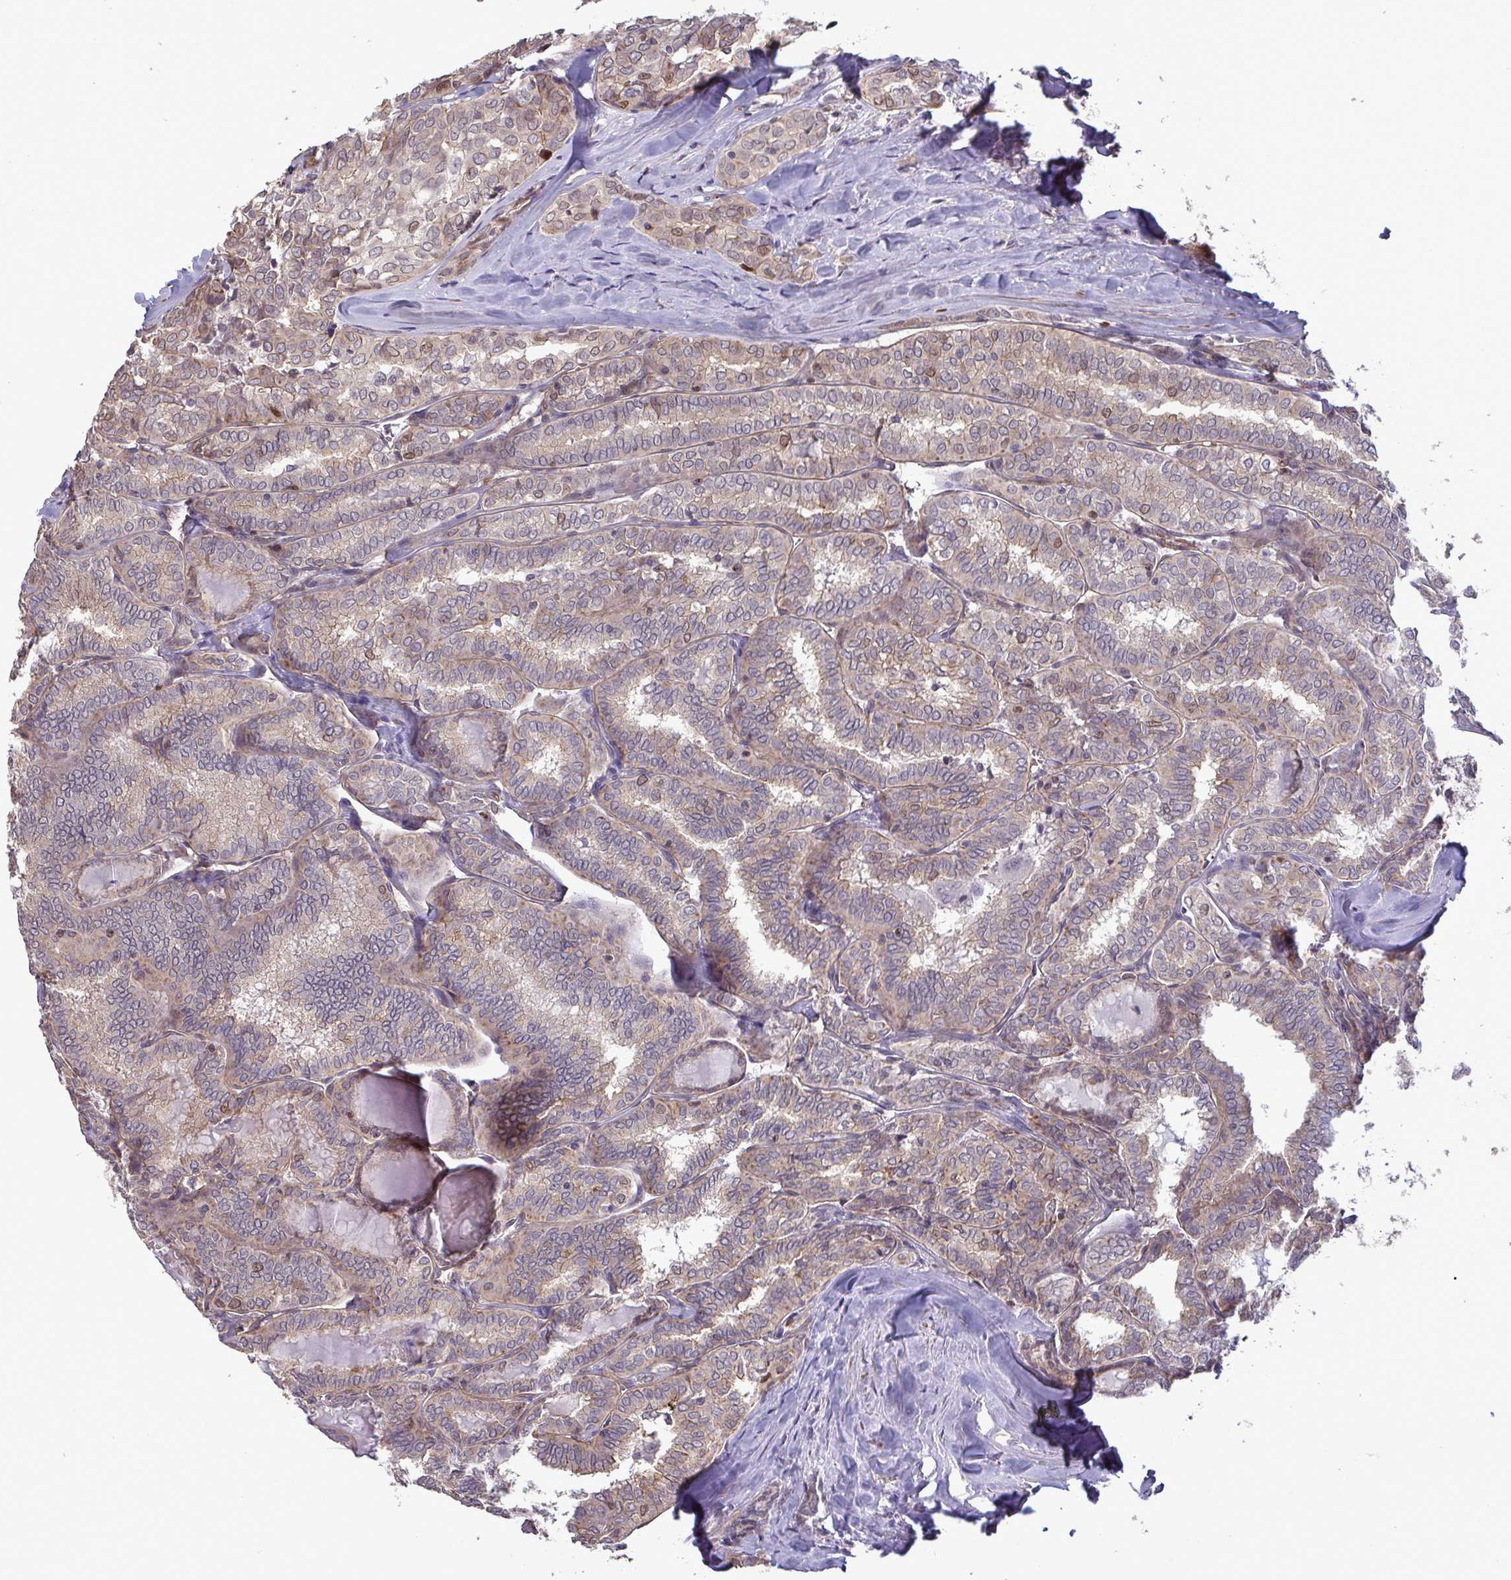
{"staining": {"intensity": "weak", "quantity": ">75%", "location": "cytoplasmic/membranous,nuclear"}, "tissue": "thyroid cancer", "cell_type": "Tumor cells", "image_type": "cancer", "snomed": [{"axis": "morphology", "description": "Papillary adenocarcinoma, NOS"}, {"axis": "topography", "description": "Thyroid gland"}], "caption": "IHC image of neoplastic tissue: human thyroid papillary adenocarcinoma stained using IHC displays low levels of weak protein expression localized specifically in the cytoplasmic/membranous and nuclear of tumor cells, appearing as a cytoplasmic/membranous and nuclear brown color.", "gene": "IPO5", "patient": {"sex": "female", "age": 30}}